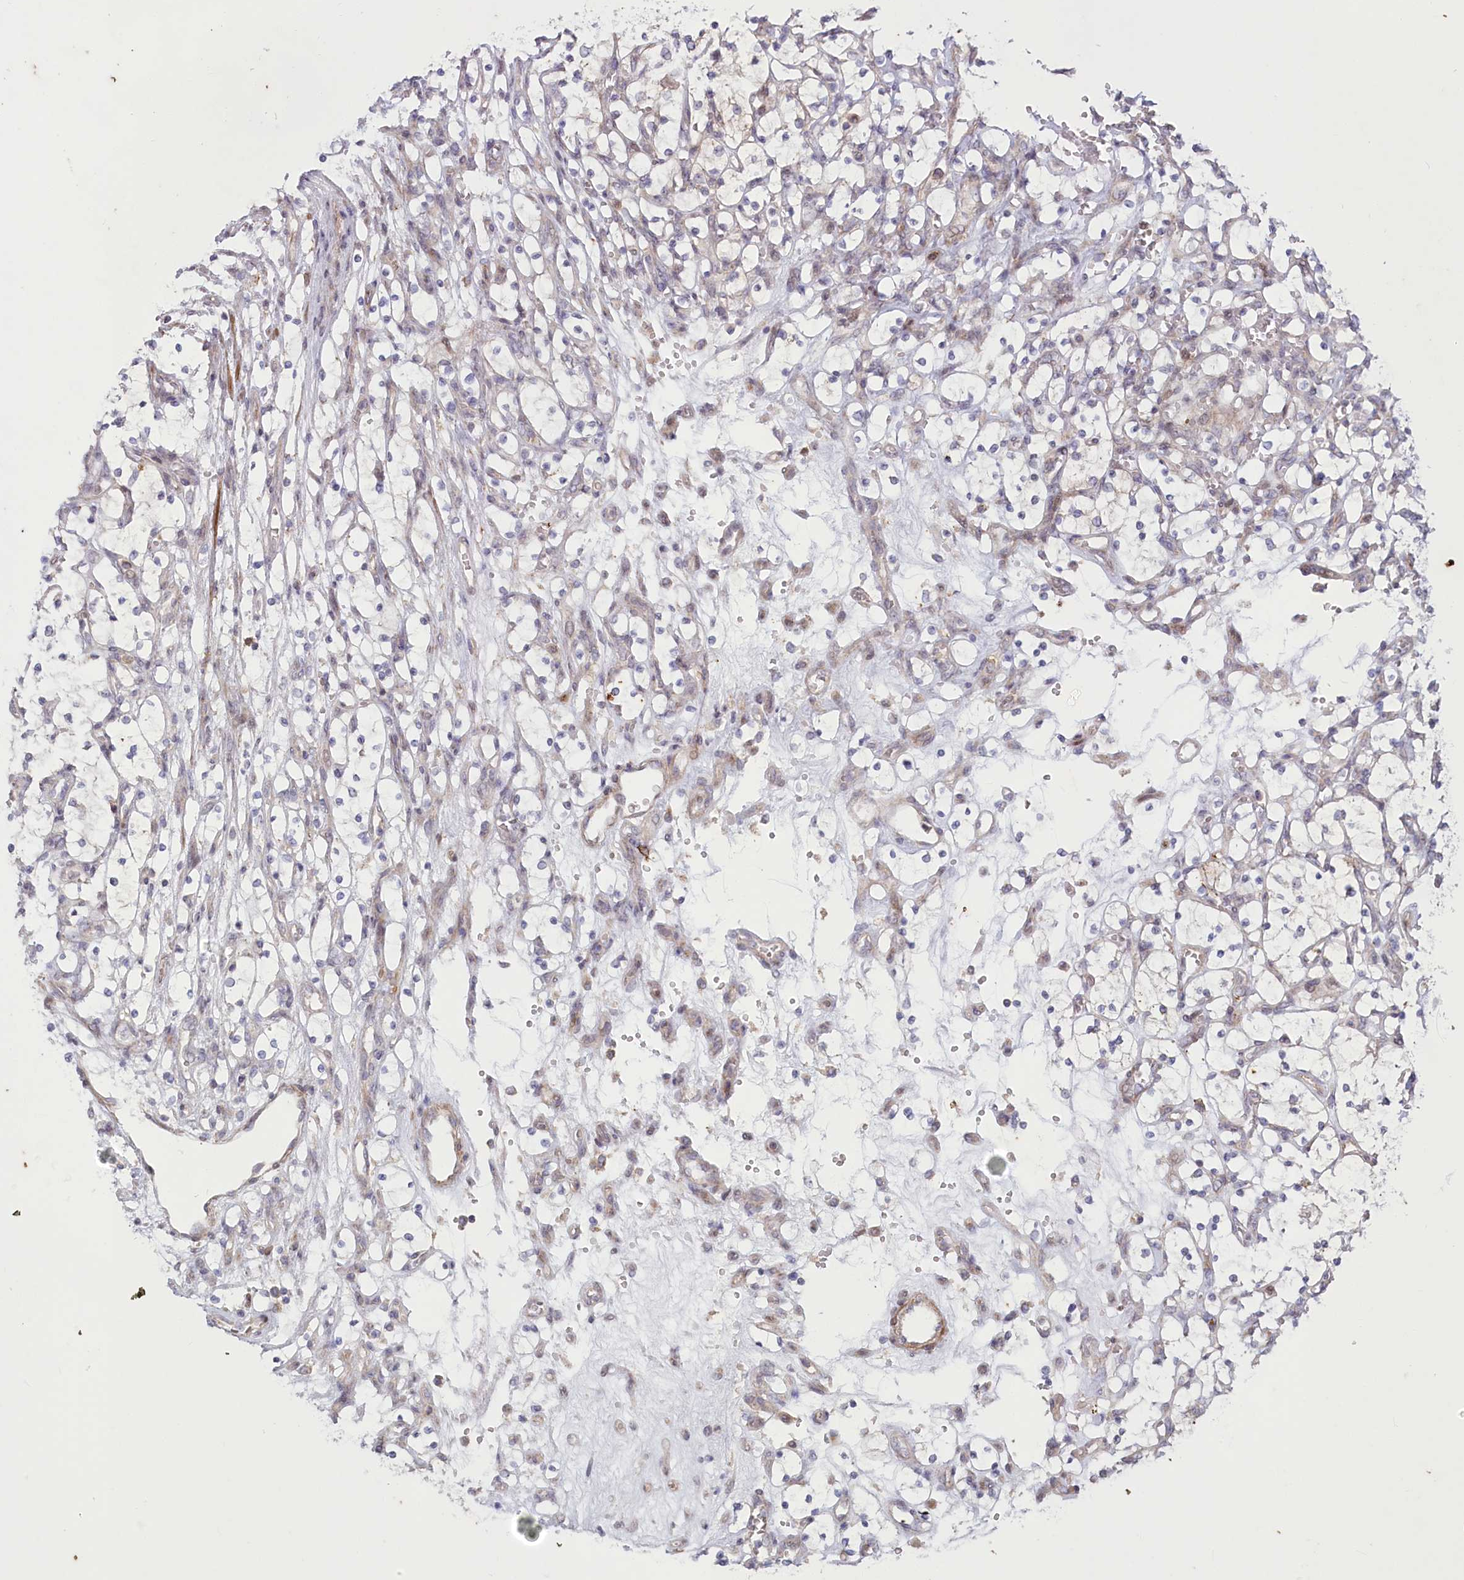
{"staining": {"intensity": "negative", "quantity": "none", "location": "none"}, "tissue": "renal cancer", "cell_type": "Tumor cells", "image_type": "cancer", "snomed": [{"axis": "morphology", "description": "Adenocarcinoma, NOS"}, {"axis": "topography", "description": "Kidney"}], "caption": "Adenocarcinoma (renal) stained for a protein using immunohistochemistry (IHC) demonstrates no staining tumor cells.", "gene": "MTG1", "patient": {"sex": "female", "age": 69}}